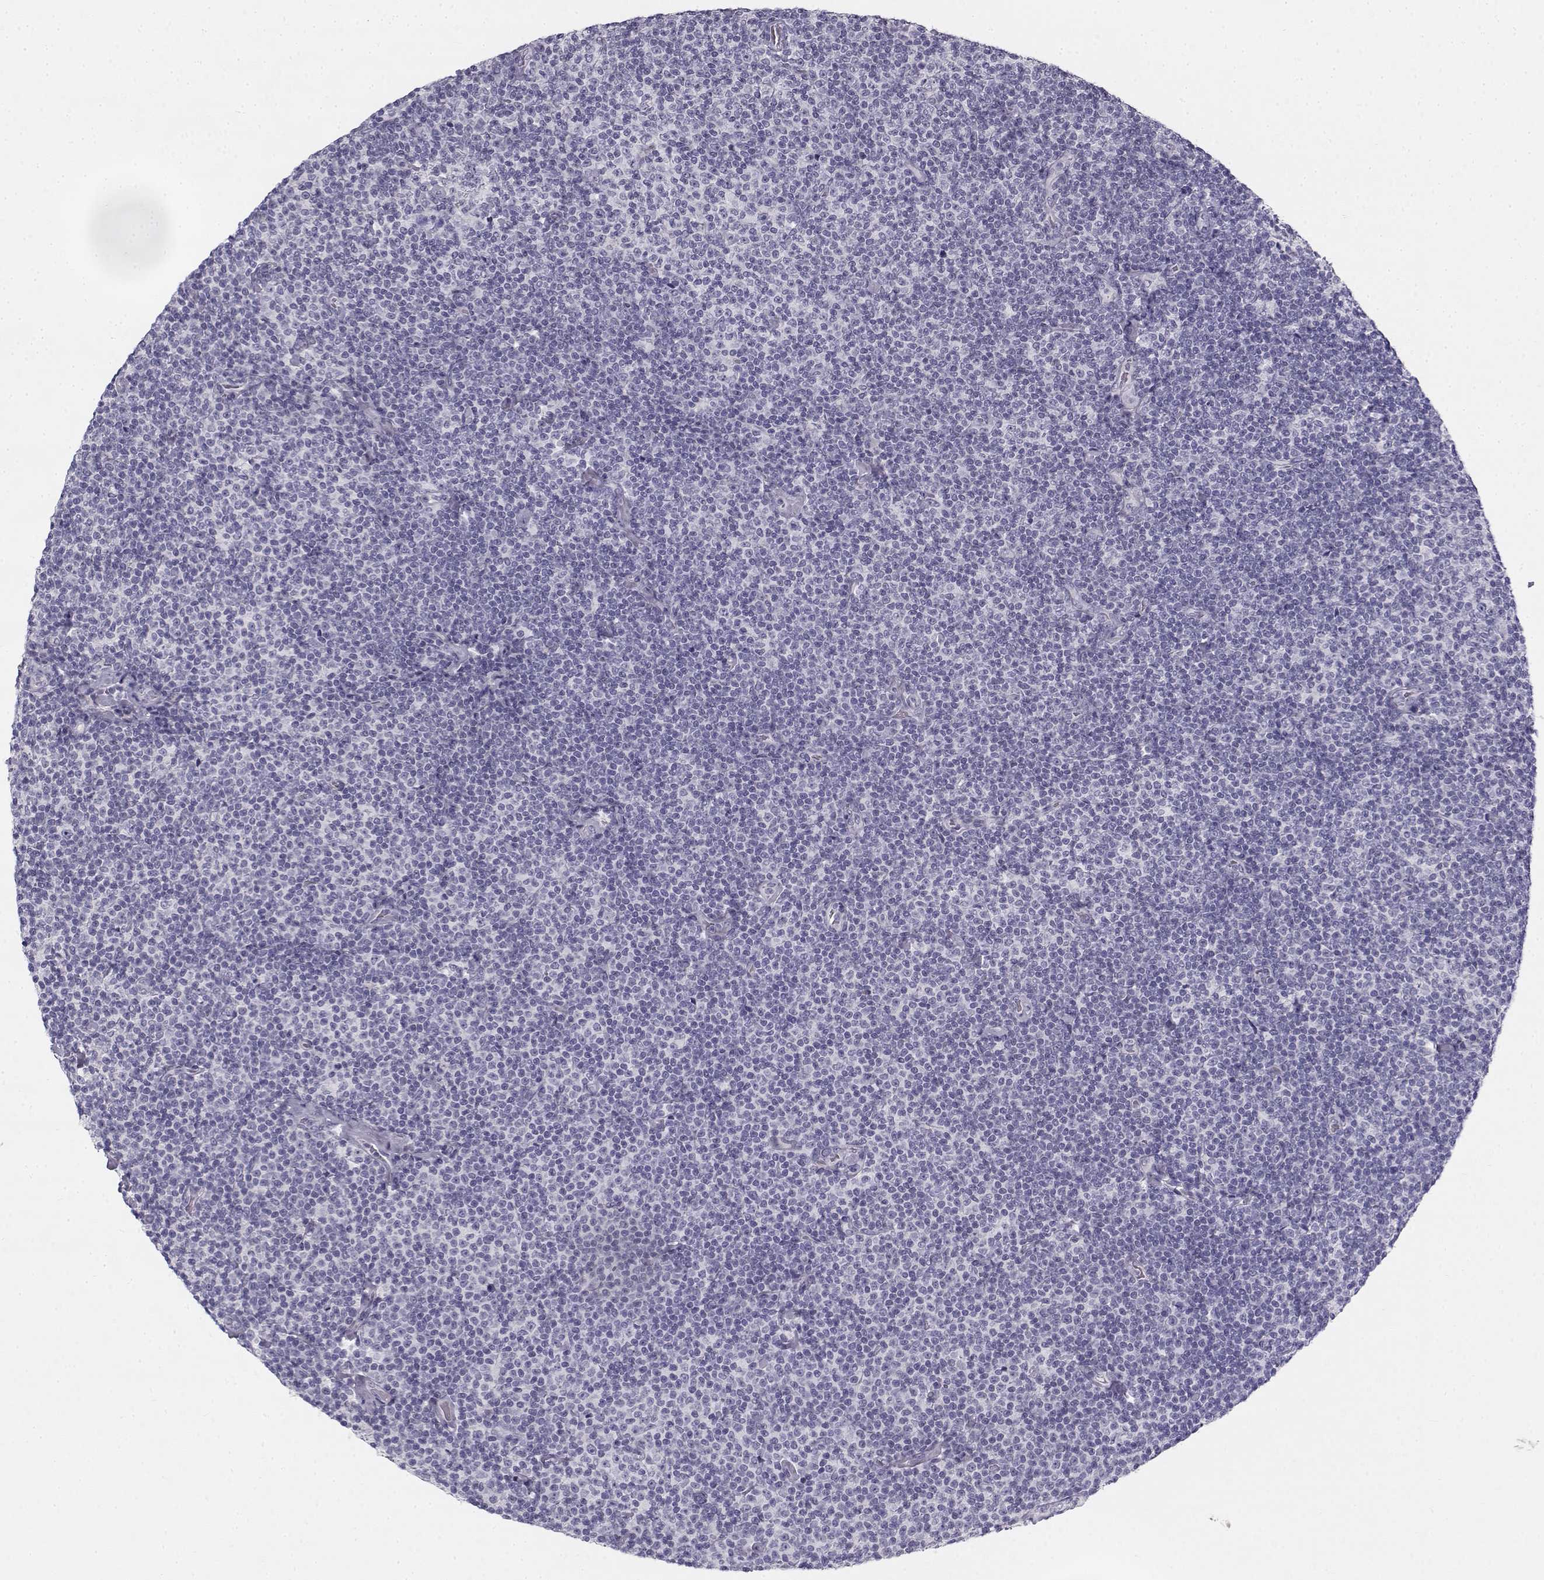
{"staining": {"intensity": "negative", "quantity": "none", "location": "none"}, "tissue": "lymphoma", "cell_type": "Tumor cells", "image_type": "cancer", "snomed": [{"axis": "morphology", "description": "Malignant lymphoma, non-Hodgkin's type, Low grade"}, {"axis": "topography", "description": "Lymph node"}], "caption": "Tumor cells show no significant protein expression in malignant lymphoma, non-Hodgkin's type (low-grade).", "gene": "CREB3L3", "patient": {"sex": "male", "age": 81}}